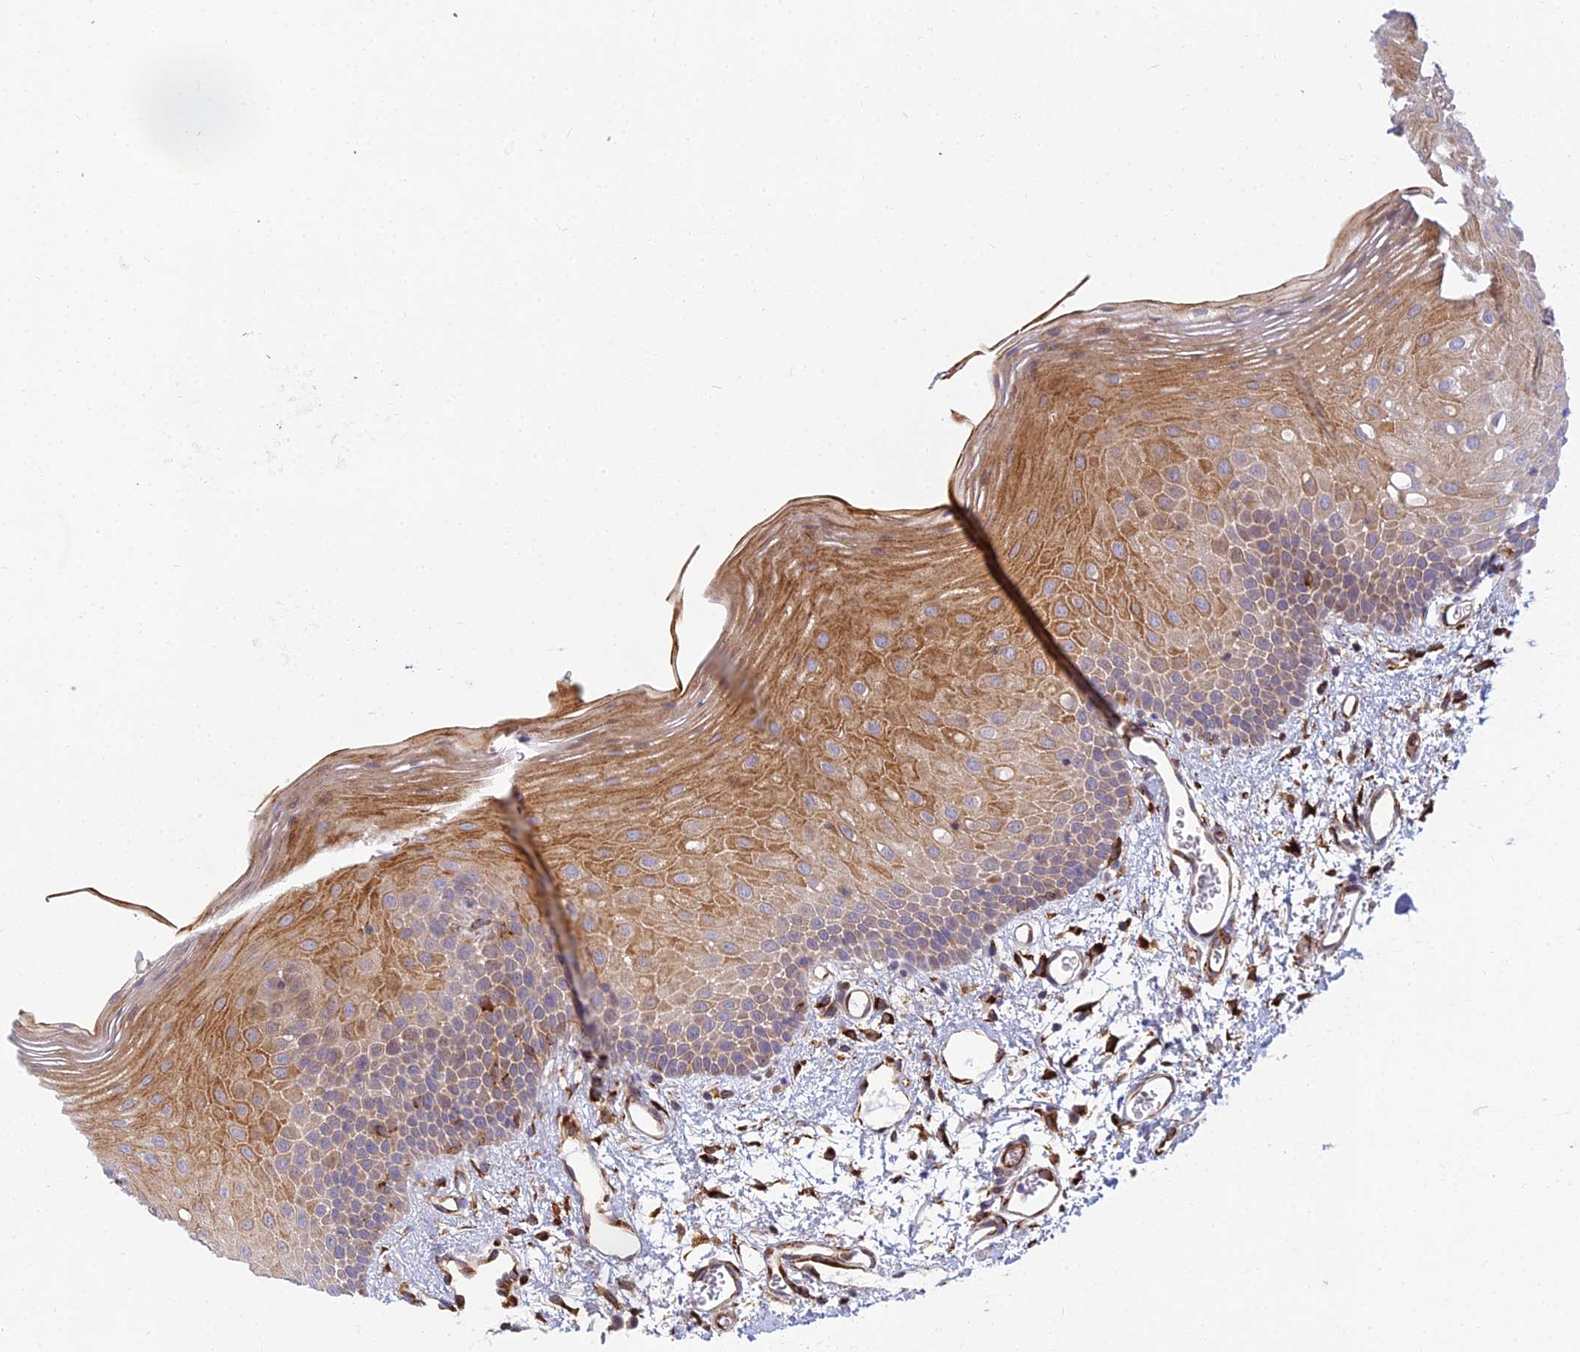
{"staining": {"intensity": "moderate", "quantity": "25%-75%", "location": "cytoplasmic/membranous"}, "tissue": "oral mucosa", "cell_type": "Squamous epithelial cells", "image_type": "normal", "snomed": [{"axis": "morphology", "description": "Normal tissue, NOS"}, {"axis": "topography", "description": "Oral tissue"}], "caption": "Protein positivity by IHC shows moderate cytoplasmic/membranous expression in approximately 25%-75% of squamous epithelial cells in unremarkable oral mucosa.", "gene": "NDUFAF7", "patient": {"sex": "female", "age": 70}}